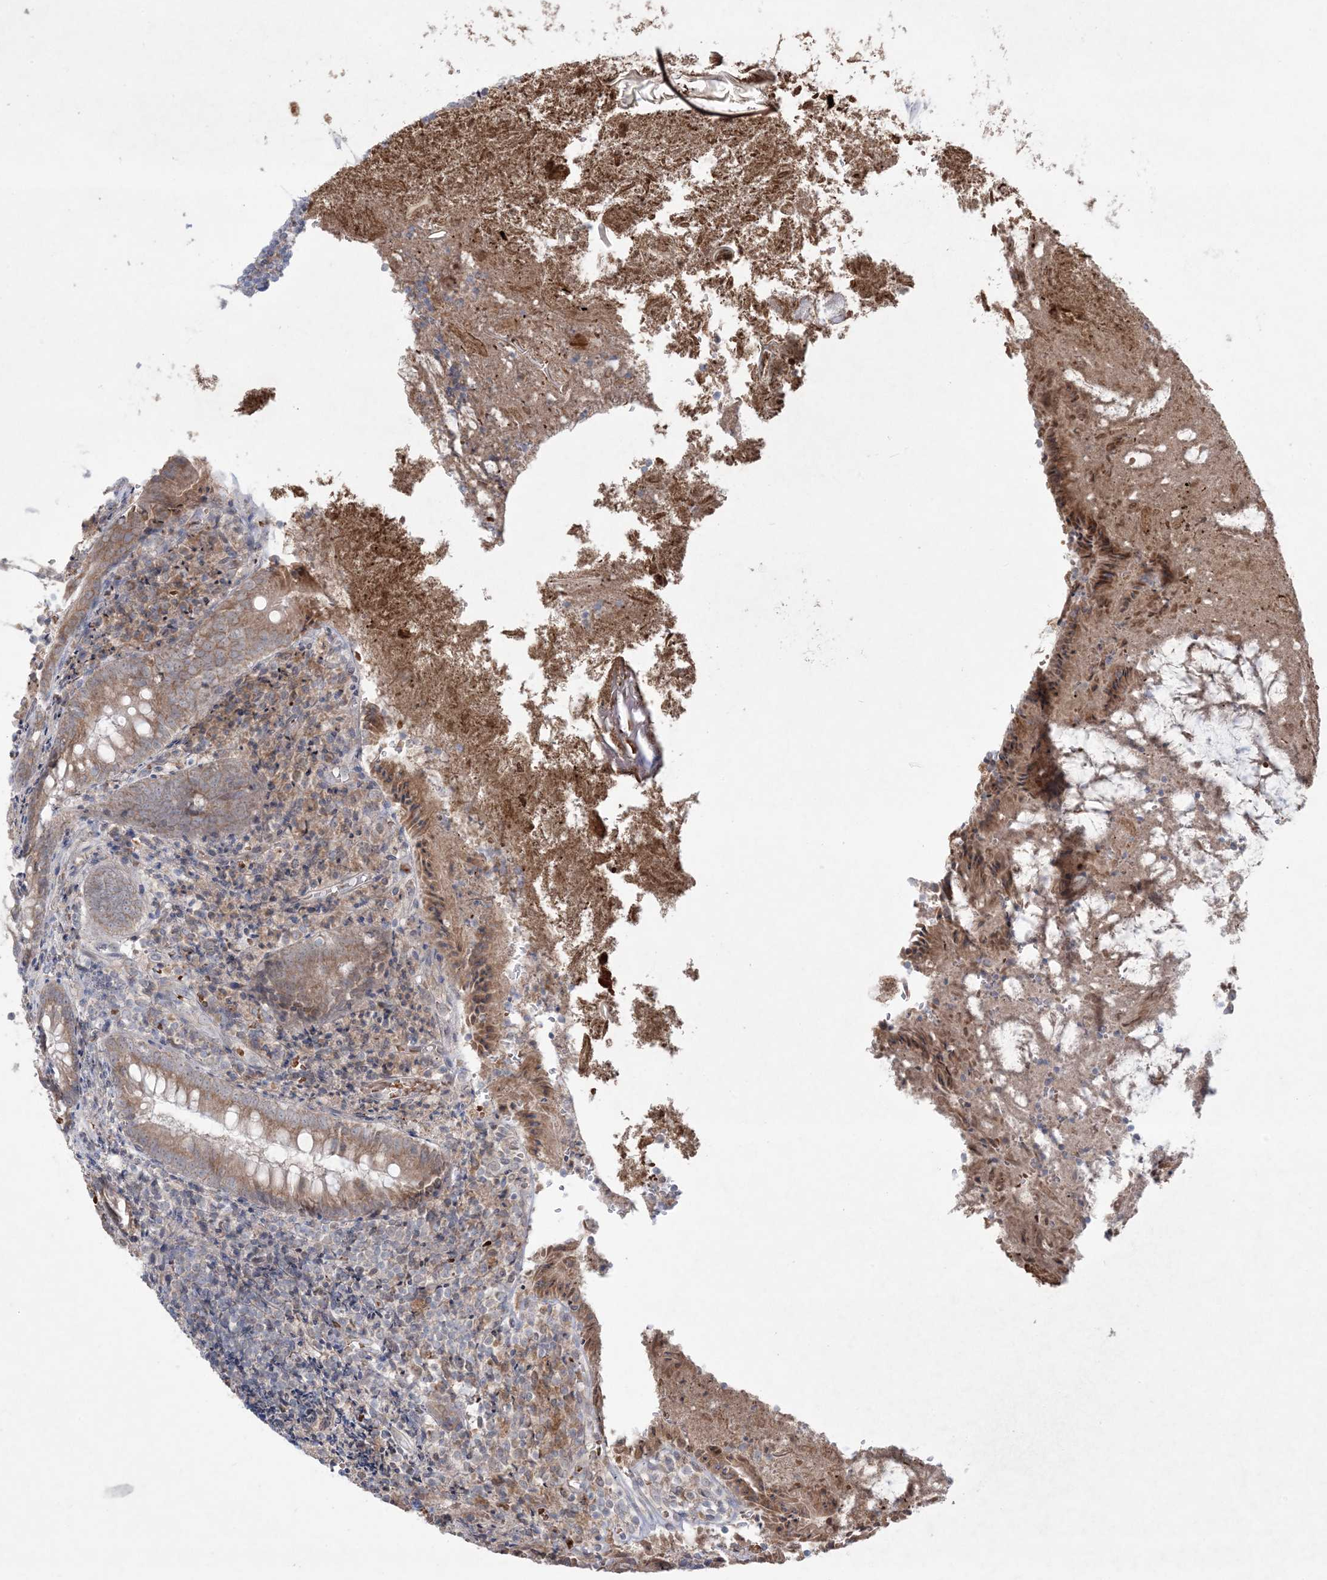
{"staining": {"intensity": "moderate", "quantity": ">75%", "location": "cytoplasmic/membranous"}, "tissue": "appendix", "cell_type": "Glandular cells", "image_type": "normal", "snomed": [{"axis": "morphology", "description": "Normal tissue, NOS"}, {"axis": "topography", "description": "Appendix"}], "caption": "High-power microscopy captured an IHC histopathology image of unremarkable appendix, revealing moderate cytoplasmic/membranous expression in approximately >75% of glandular cells.", "gene": "MMGT1", "patient": {"sex": "female", "age": 17}}